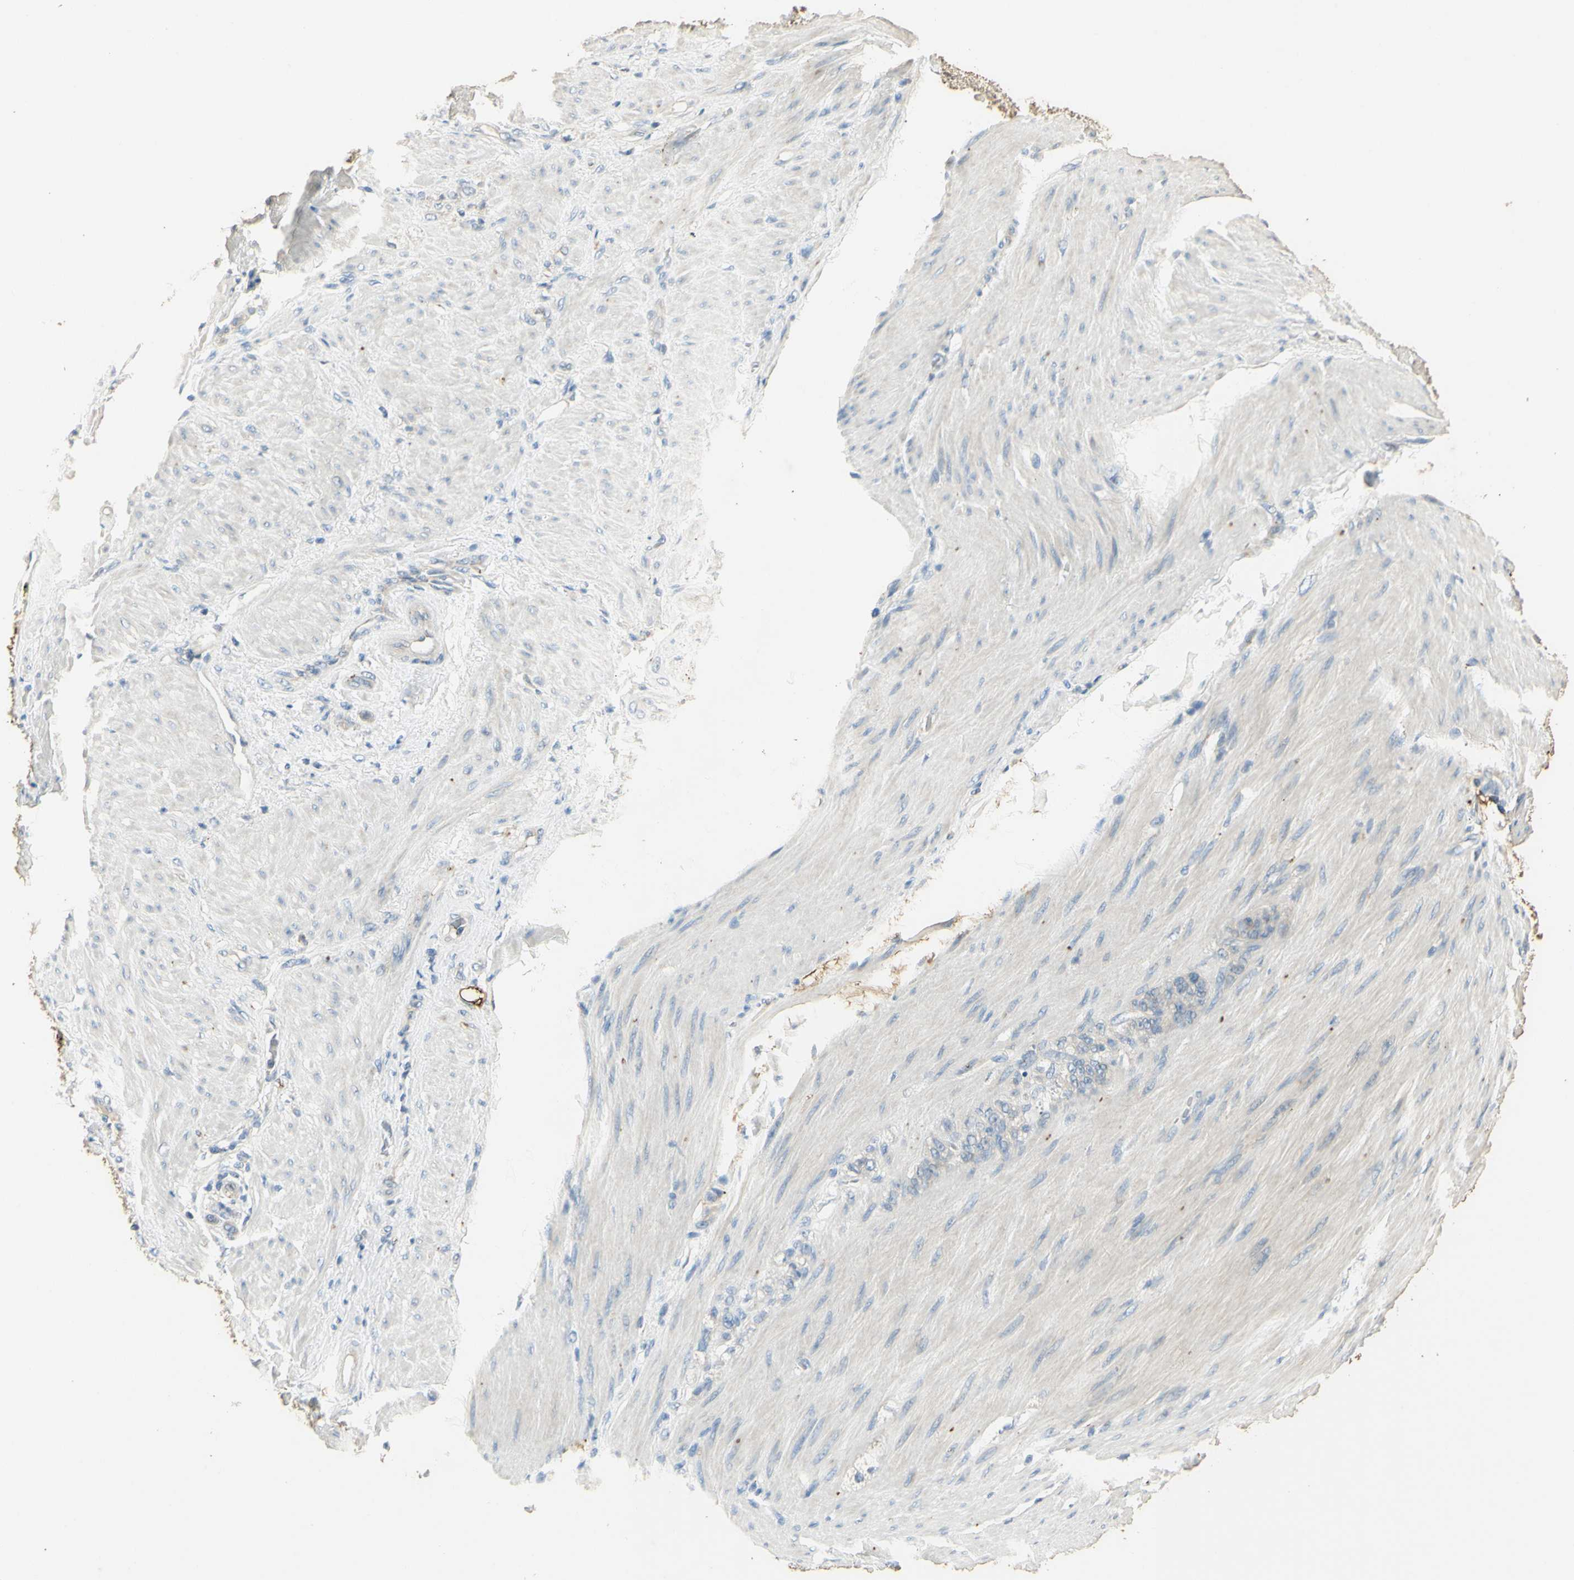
{"staining": {"intensity": "negative", "quantity": "none", "location": "none"}, "tissue": "stomach cancer", "cell_type": "Tumor cells", "image_type": "cancer", "snomed": [{"axis": "morphology", "description": "Adenocarcinoma, NOS"}, {"axis": "topography", "description": "Stomach"}], "caption": "An IHC photomicrograph of stomach cancer (adenocarcinoma) is shown. There is no staining in tumor cells of stomach cancer (adenocarcinoma).", "gene": "ARHGEF17", "patient": {"sex": "male", "age": 82}}